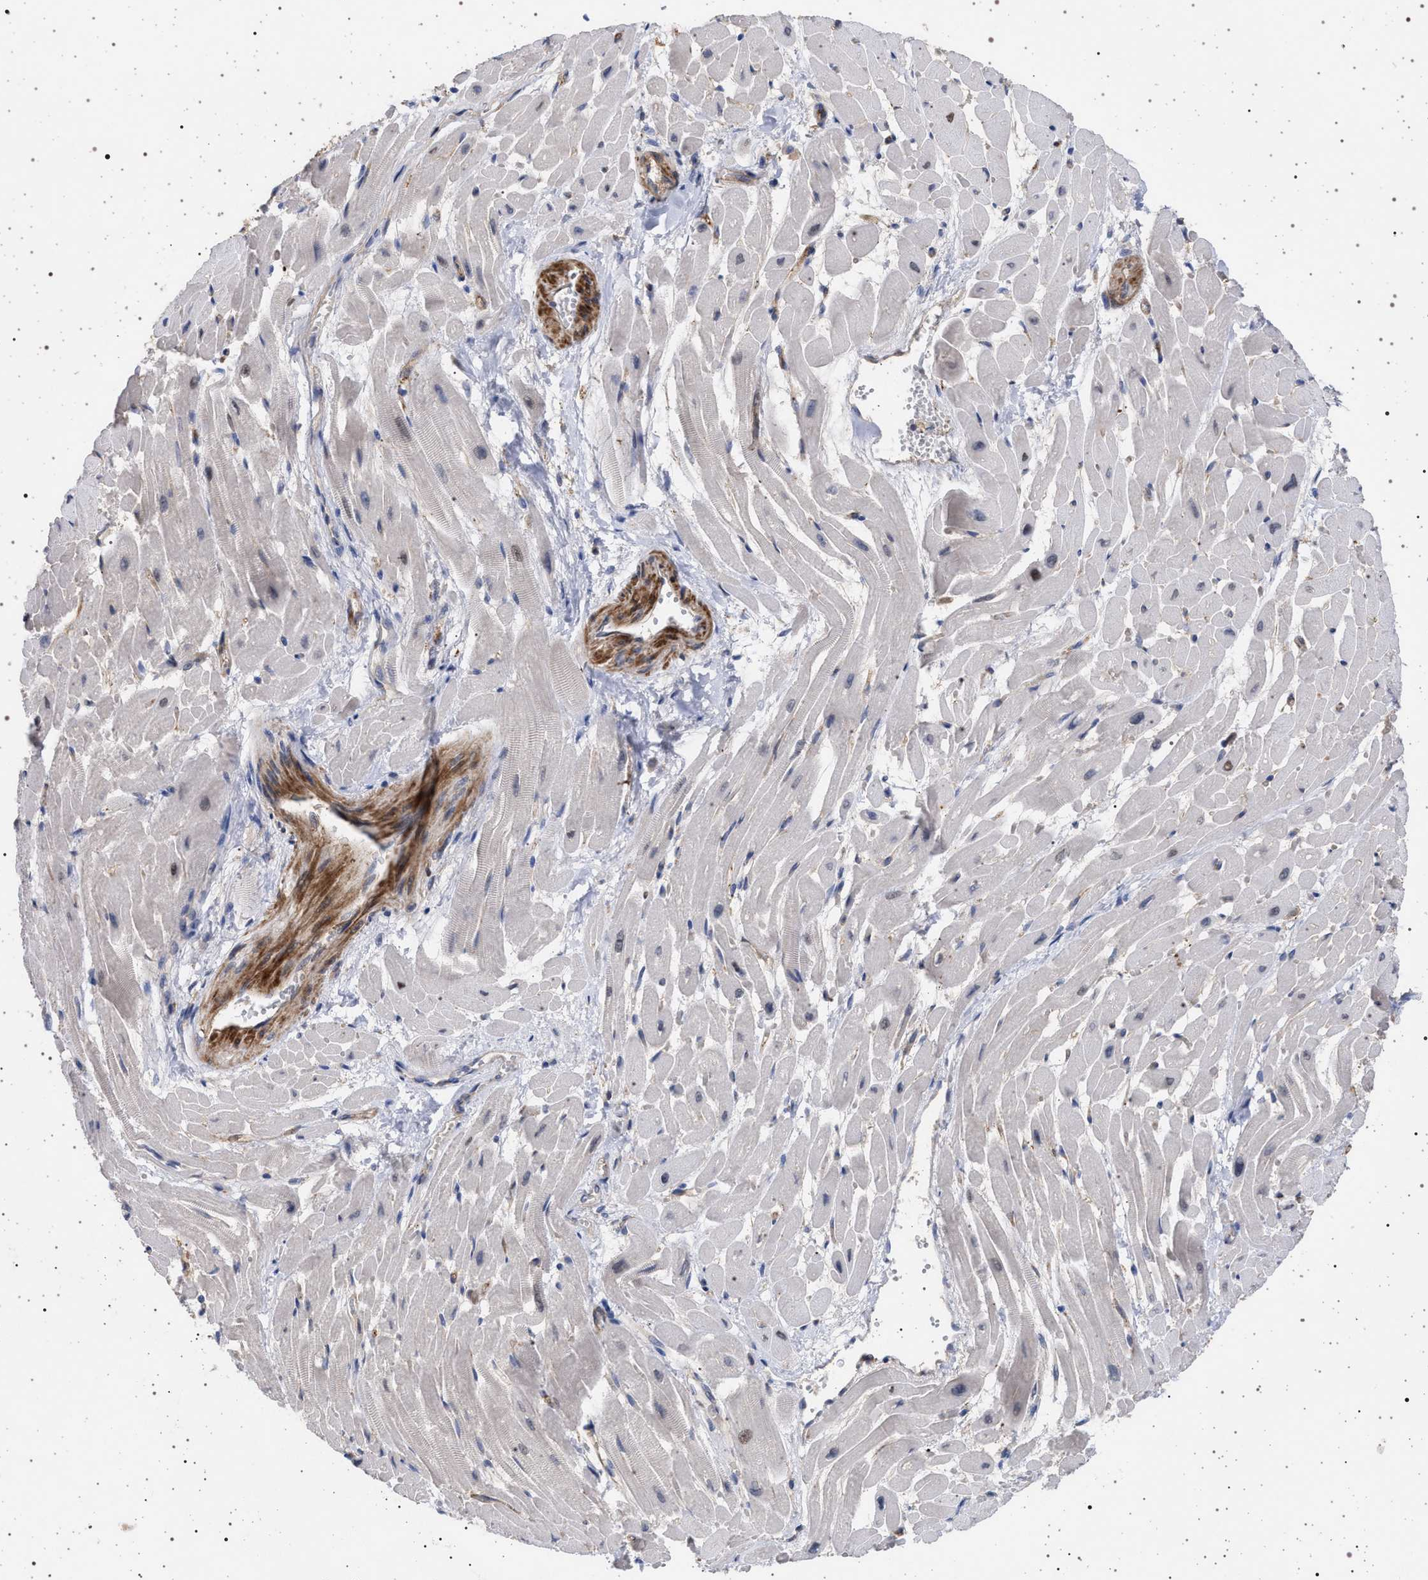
{"staining": {"intensity": "weak", "quantity": "<25%", "location": "nuclear"}, "tissue": "heart muscle", "cell_type": "Cardiomyocytes", "image_type": "normal", "snomed": [{"axis": "morphology", "description": "Normal tissue, NOS"}, {"axis": "topography", "description": "Heart"}], "caption": "Immunohistochemical staining of normal human heart muscle reveals no significant expression in cardiomyocytes.", "gene": "RBM48", "patient": {"sex": "male", "age": 45}}